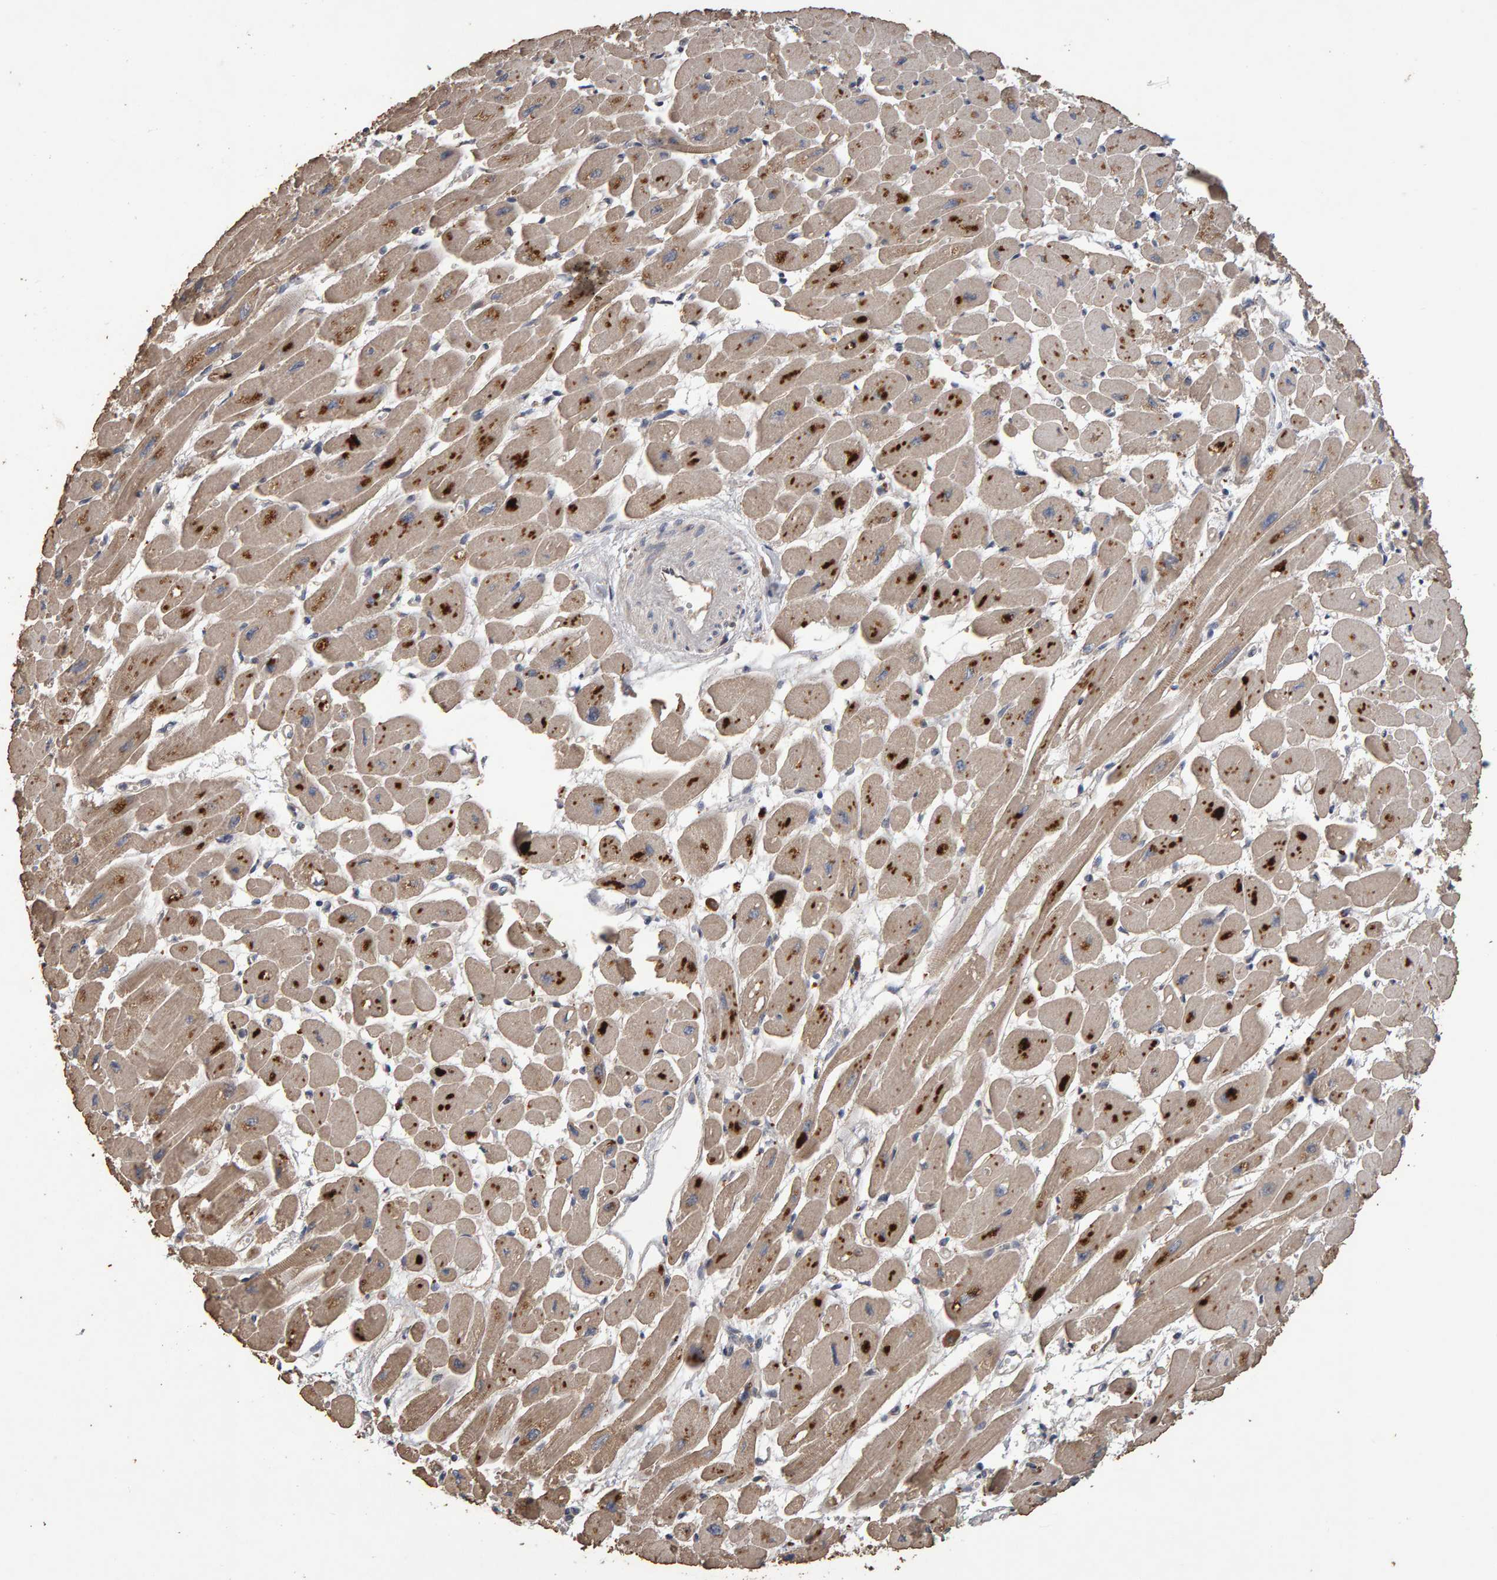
{"staining": {"intensity": "strong", "quantity": "25%-75%", "location": "cytoplasmic/membranous"}, "tissue": "heart muscle", "cell_type": "Cardiomyocytes", "image_type": "normal", "snomed": [{"axis": "morphology", "description": "Normal tissue, NOS"}, {"axis": "topography", "description": "Heart"}], "caption": "A brown stain shows strong cytoplasmic/membranous positivity of a protein in cardiomyocytes of normal human heart muscle.", "gene": "COASY", "patient": {"sex": "female", "age": 54}}